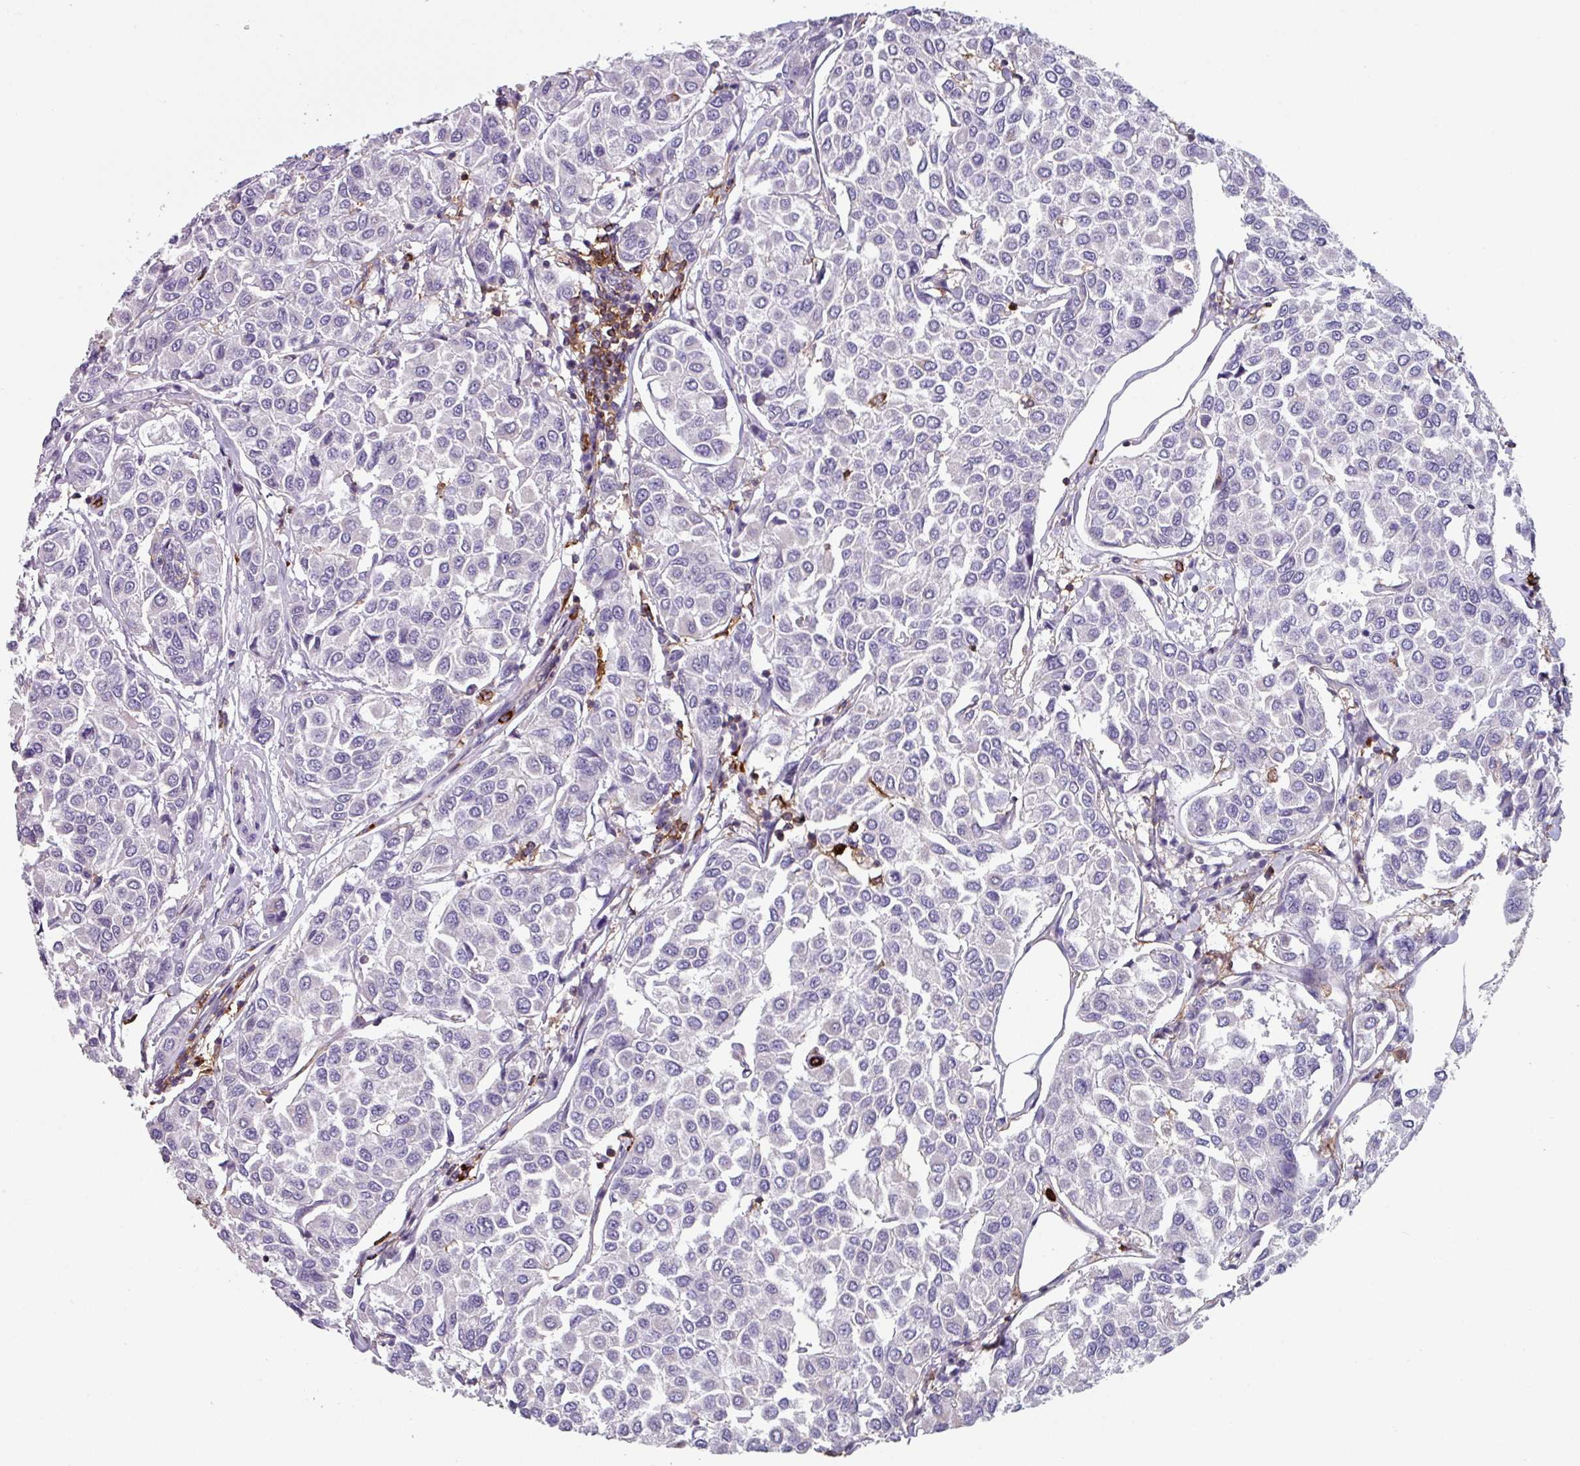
{"staining": {"intensity": "negative", "quantity": "none", "location": "none"}, "tissue": "breast cancer", "cell_type": "Tumor cells", "image_type": "cancer", "snomed": [{"axis": "morphology", "description": "Duct carcinoma"}, {"axis": "topography", "description": "Breast"}], "caption": "Breast intraductal carcinoma was stained to show a protein in brown. There is no significant staining in tumor cells.", "gene": "EXOSC5", "patient": {"sex": "female", "age": 55}}